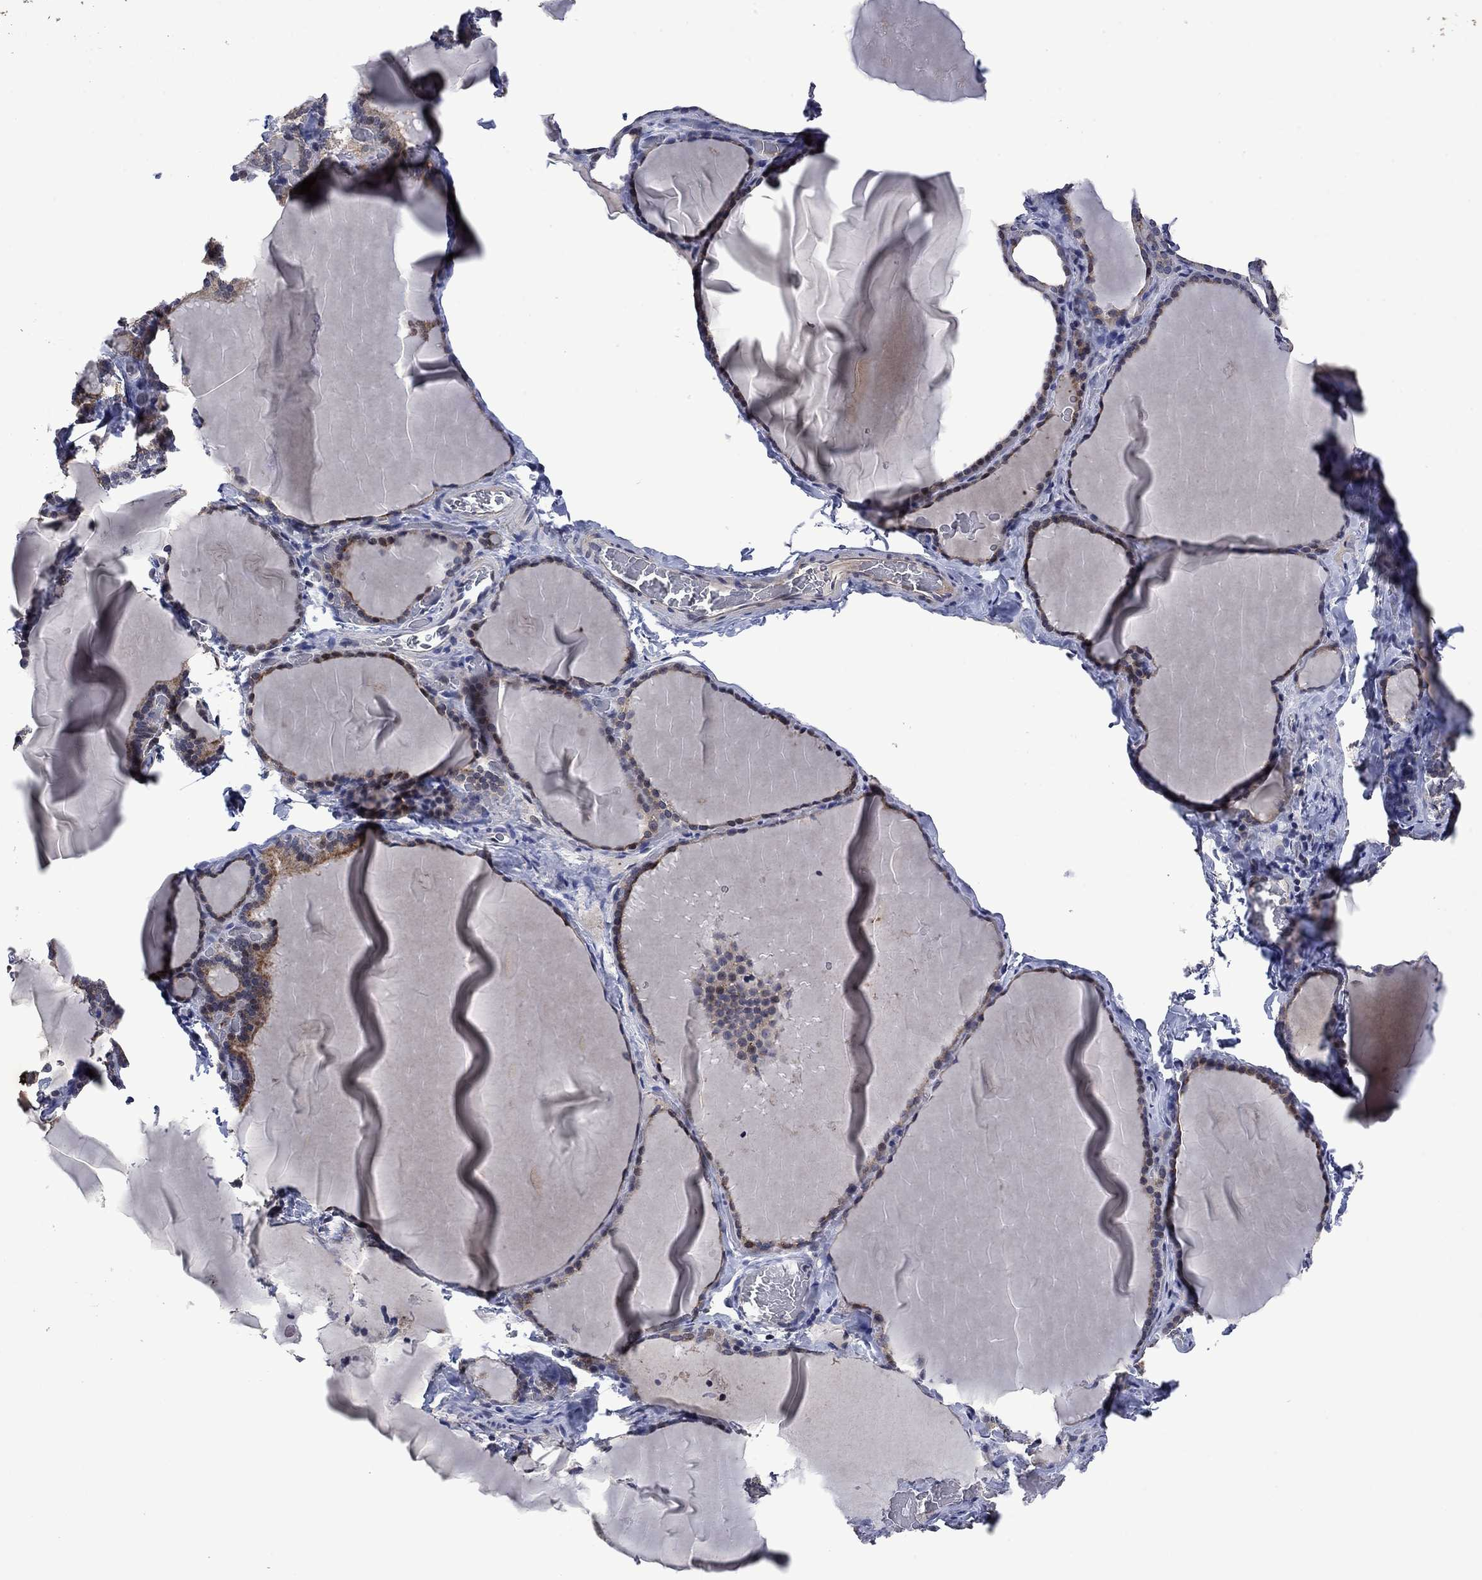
{"staining": {"intensity": "moderate", "quantity": "<25%", "location": "cytoplasmic/membranous,nuclear"}, "tissue": "thyroid gland", "cell_type": "Glandular cells", "image_type": "normal", "snomed": [{"axis": "morphology", "description": "Normal tissue, NOS"}, {"axis": "morphology", "description": "Hyperplasia, NOS"}, {"axis": "topography", "description": "Thyroid gland"}], "caption": "A photomicrograph showing moderate cytoplasmic/membranous,nuclear staining in approximately <25% of glandular cells in benign thyroid gland, as visualized by brown immunohistochemical staining.", "gene": "PHKA1", "patient": {"sex": "female", "age": 27}}